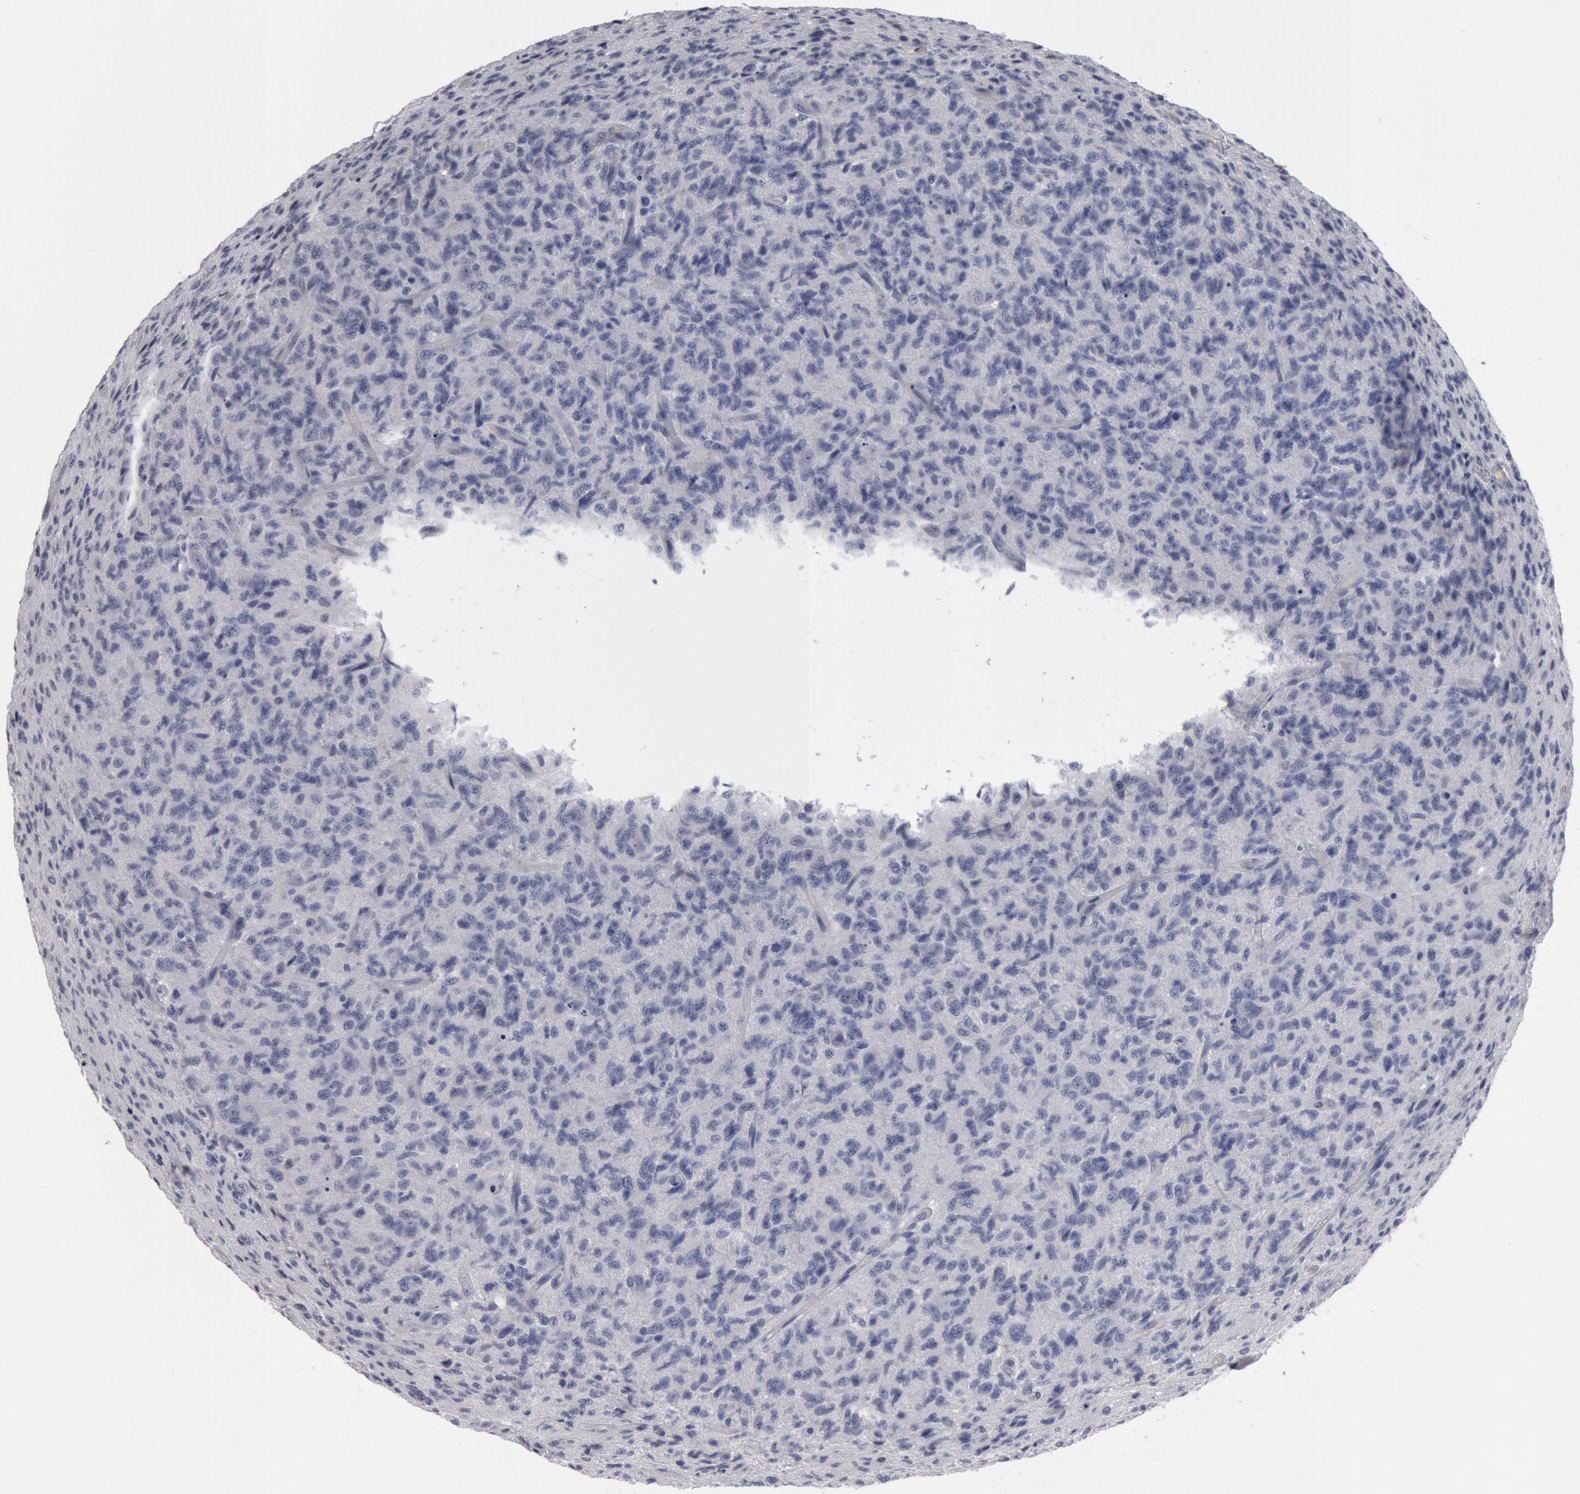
{"staining": {"intensity": "negative", "quantity": "none", "location": "none"}, "tissue": "glioma", "cell_type": "Tumor cells", "image_type": "cancer", "snomed": [{"axis": "morphology", "description": "Glioma, malignant, High grade"}, {"axis": "topography", "description": "Brain"}], "caption": "IHC photomicrograph of neoplastic tissue: human malignant high-grade glioma stained with DAB (3,3'-diaminobenzidine) displays no significant protein expression in tumor cells.", "gene": "FOXA2", "patient": {"sex": "male", "age": 36}}